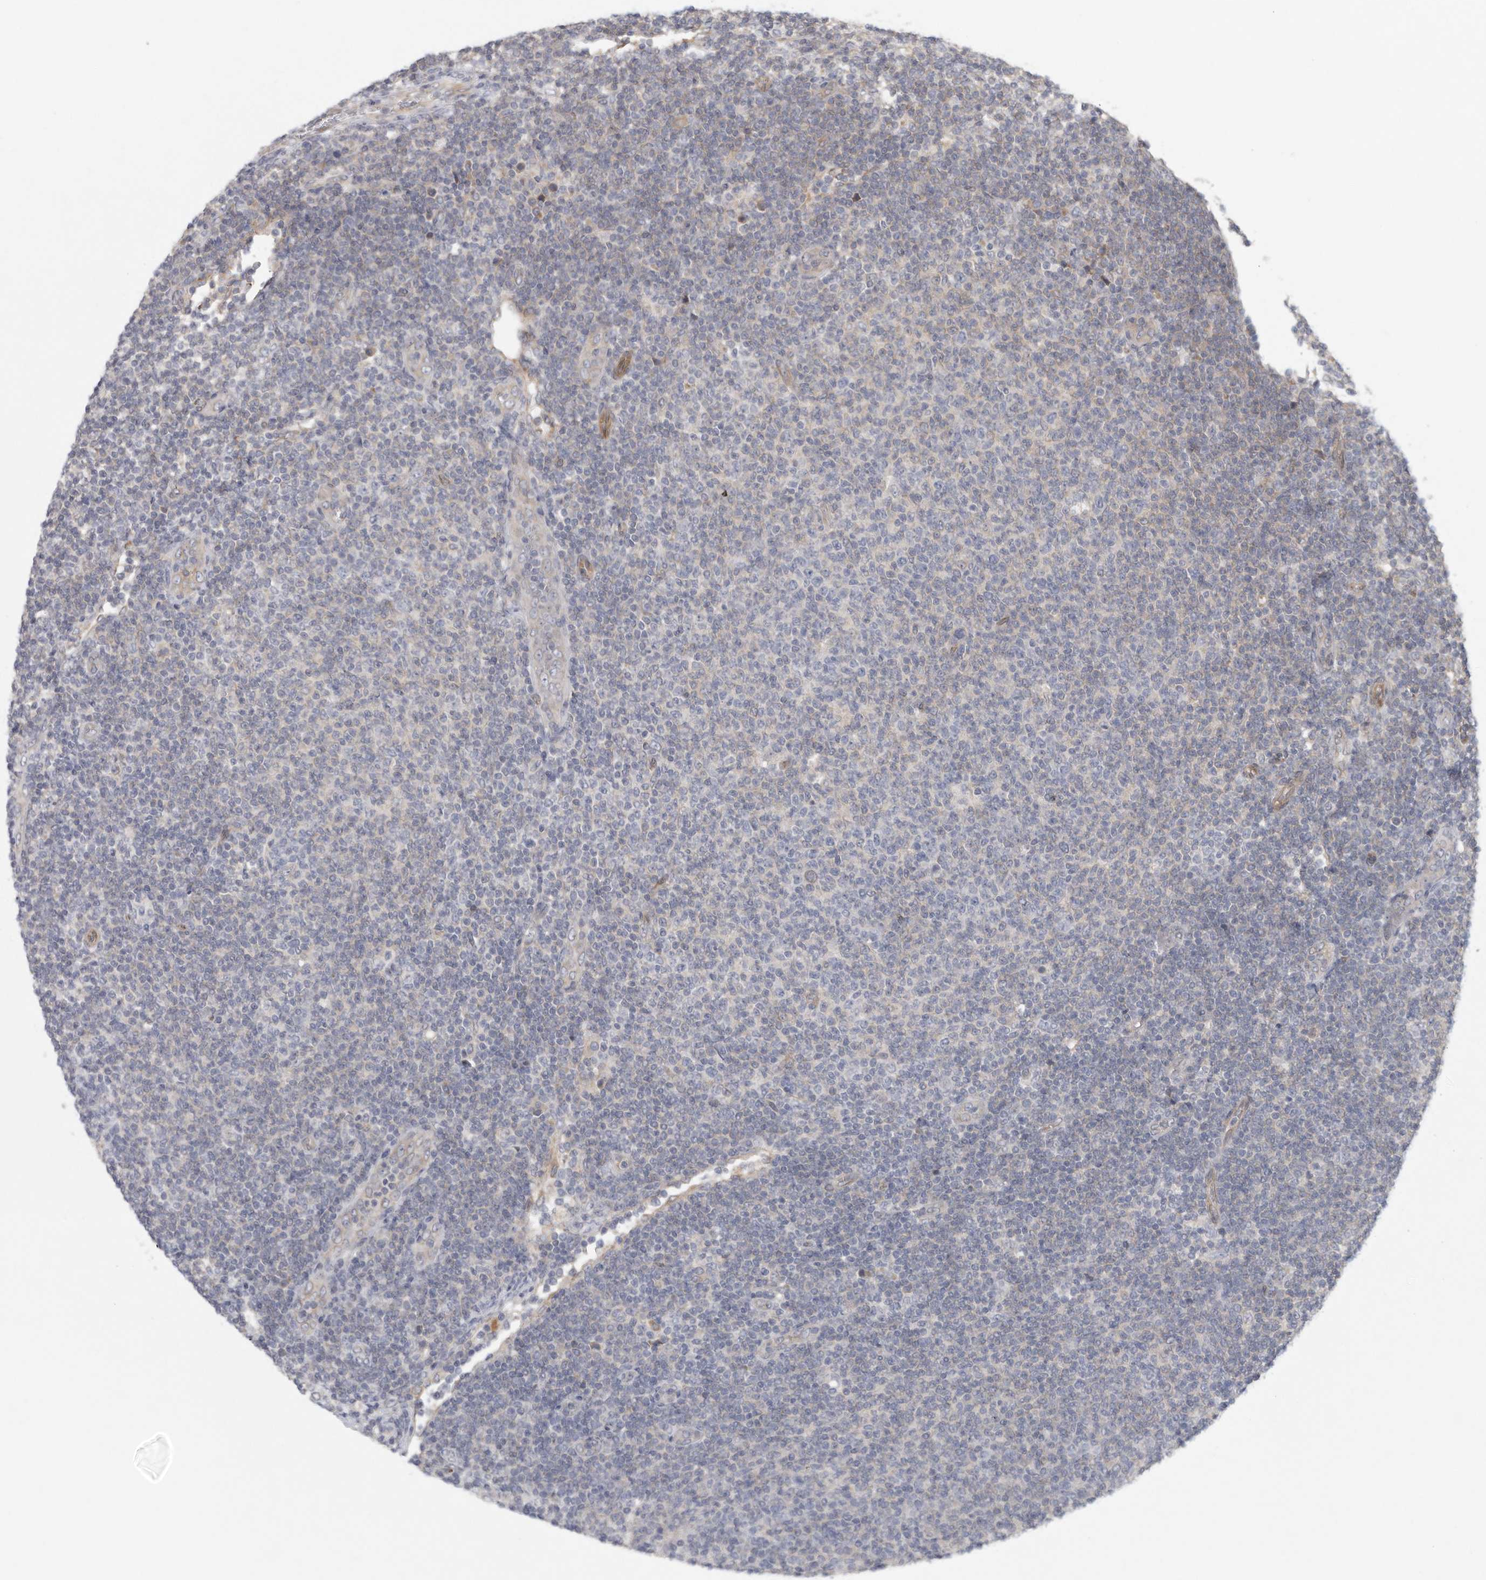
{"staining": {"intensity": "negative", "quantity": "none", "location": "none"}, "tissue": "lymphoma", "cell_type": "Tumor cells", "image_type": "cancer", "snomed": [{"axis": "morphology", "description": "Malignant lymphoma, non-Hodgkin's type, Low grade"}, {"axis": "topography", "description": "Lymph node"}], "caption": "Image shows no protein expression in tumor cells of malignant lymphoma, non-Hodgkin's type (low-grade) tissue.", "gene": "BCAP29", "patient": {"sex": "male", "age": 66}}